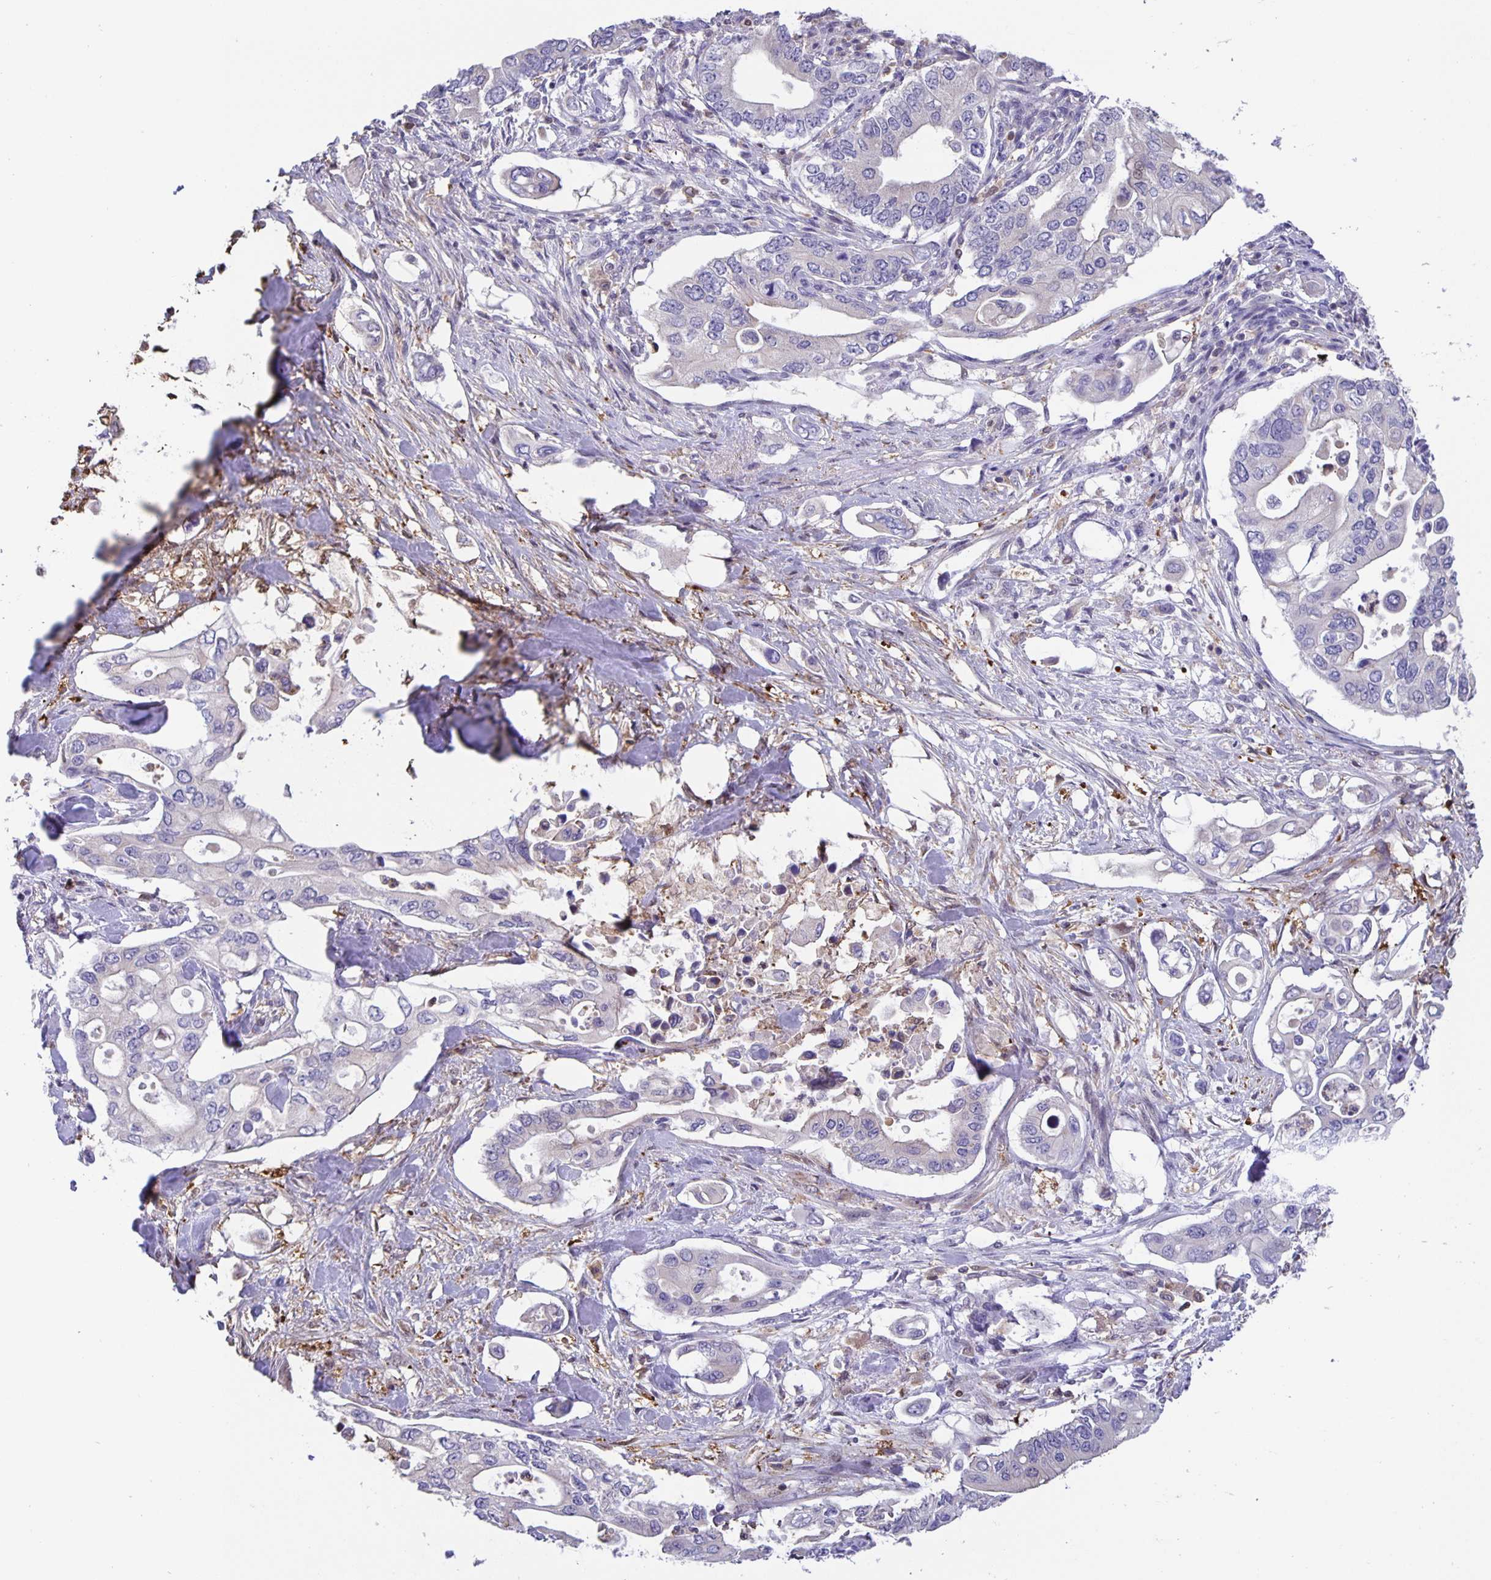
{"staining": {"intensity": "negative", "quantity": "none", "location": "none"}, "tissue": "pancreatic cancer", "cell_type": "Tumor cells", "image_type": "cancer", "snomed": [{"axis": "morphology", "description": "Adenocarcinoma, NOS"}, {"axis": "topography", "description": "Pancreas"}], "caption": "There is no significant expression in tumor cells of pancreatic cancer.", "gene": "MARCHF6", "patient": {"sex": "female", "age": 63}}